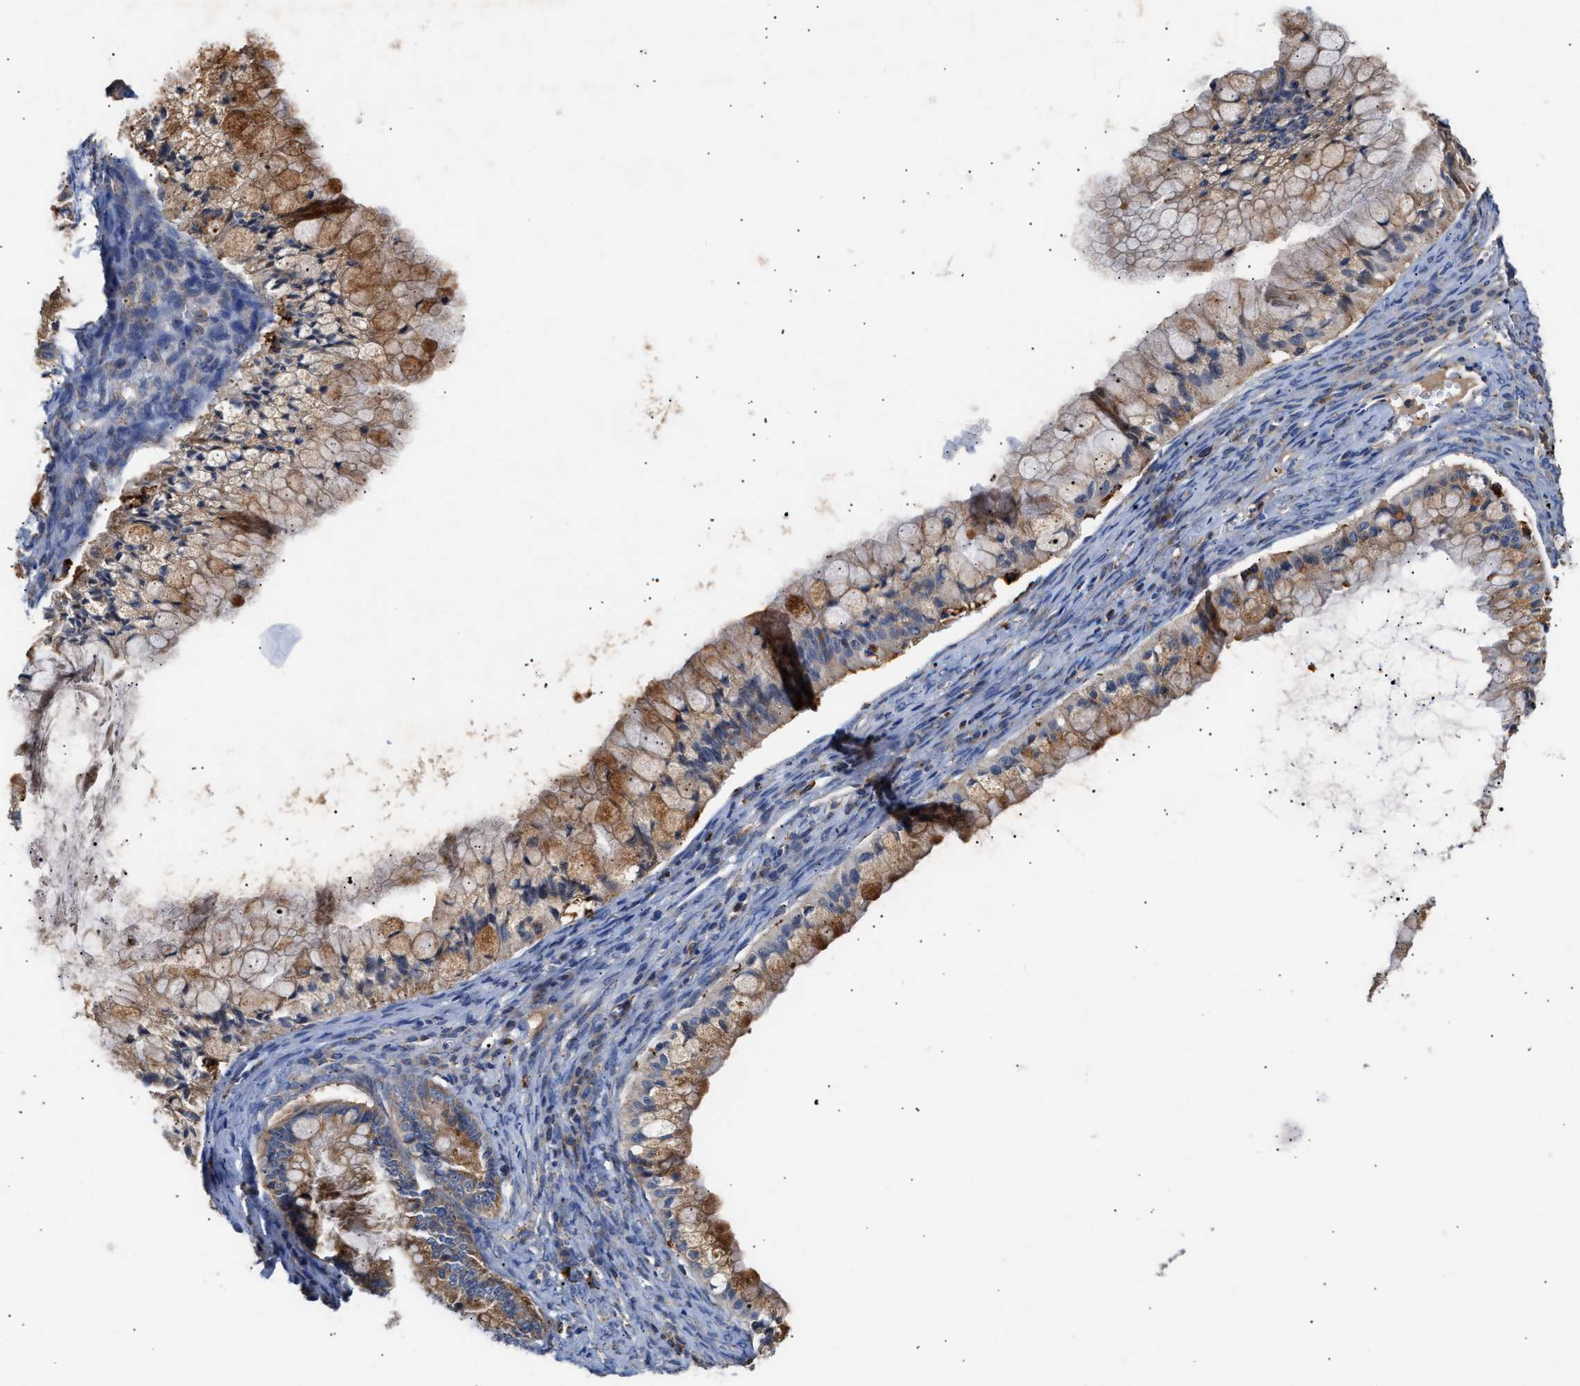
{"staining": {"intensity": "moderate", "quantity": ">75%", "location": "cytoplasmic/membranous"}, "tissue": "ovarian cancer", "cell_type": "Tumor cells", "image_type": "cancer", "snomed": [{"axis": "morphology", "description": "Cystadenocarcinoma, mucinous, NOS"}, {"axis": "topography", "description": "Ovary"}], "caption": "Protein analysis of ovarian mucinous cystadenocarcinoma tissue displays moderate cytoplasmic/membranous positivity in approximately >75% of tumor cells.", "gene": "CCDC146", "patient": {"sex": "female", "age": 57}}